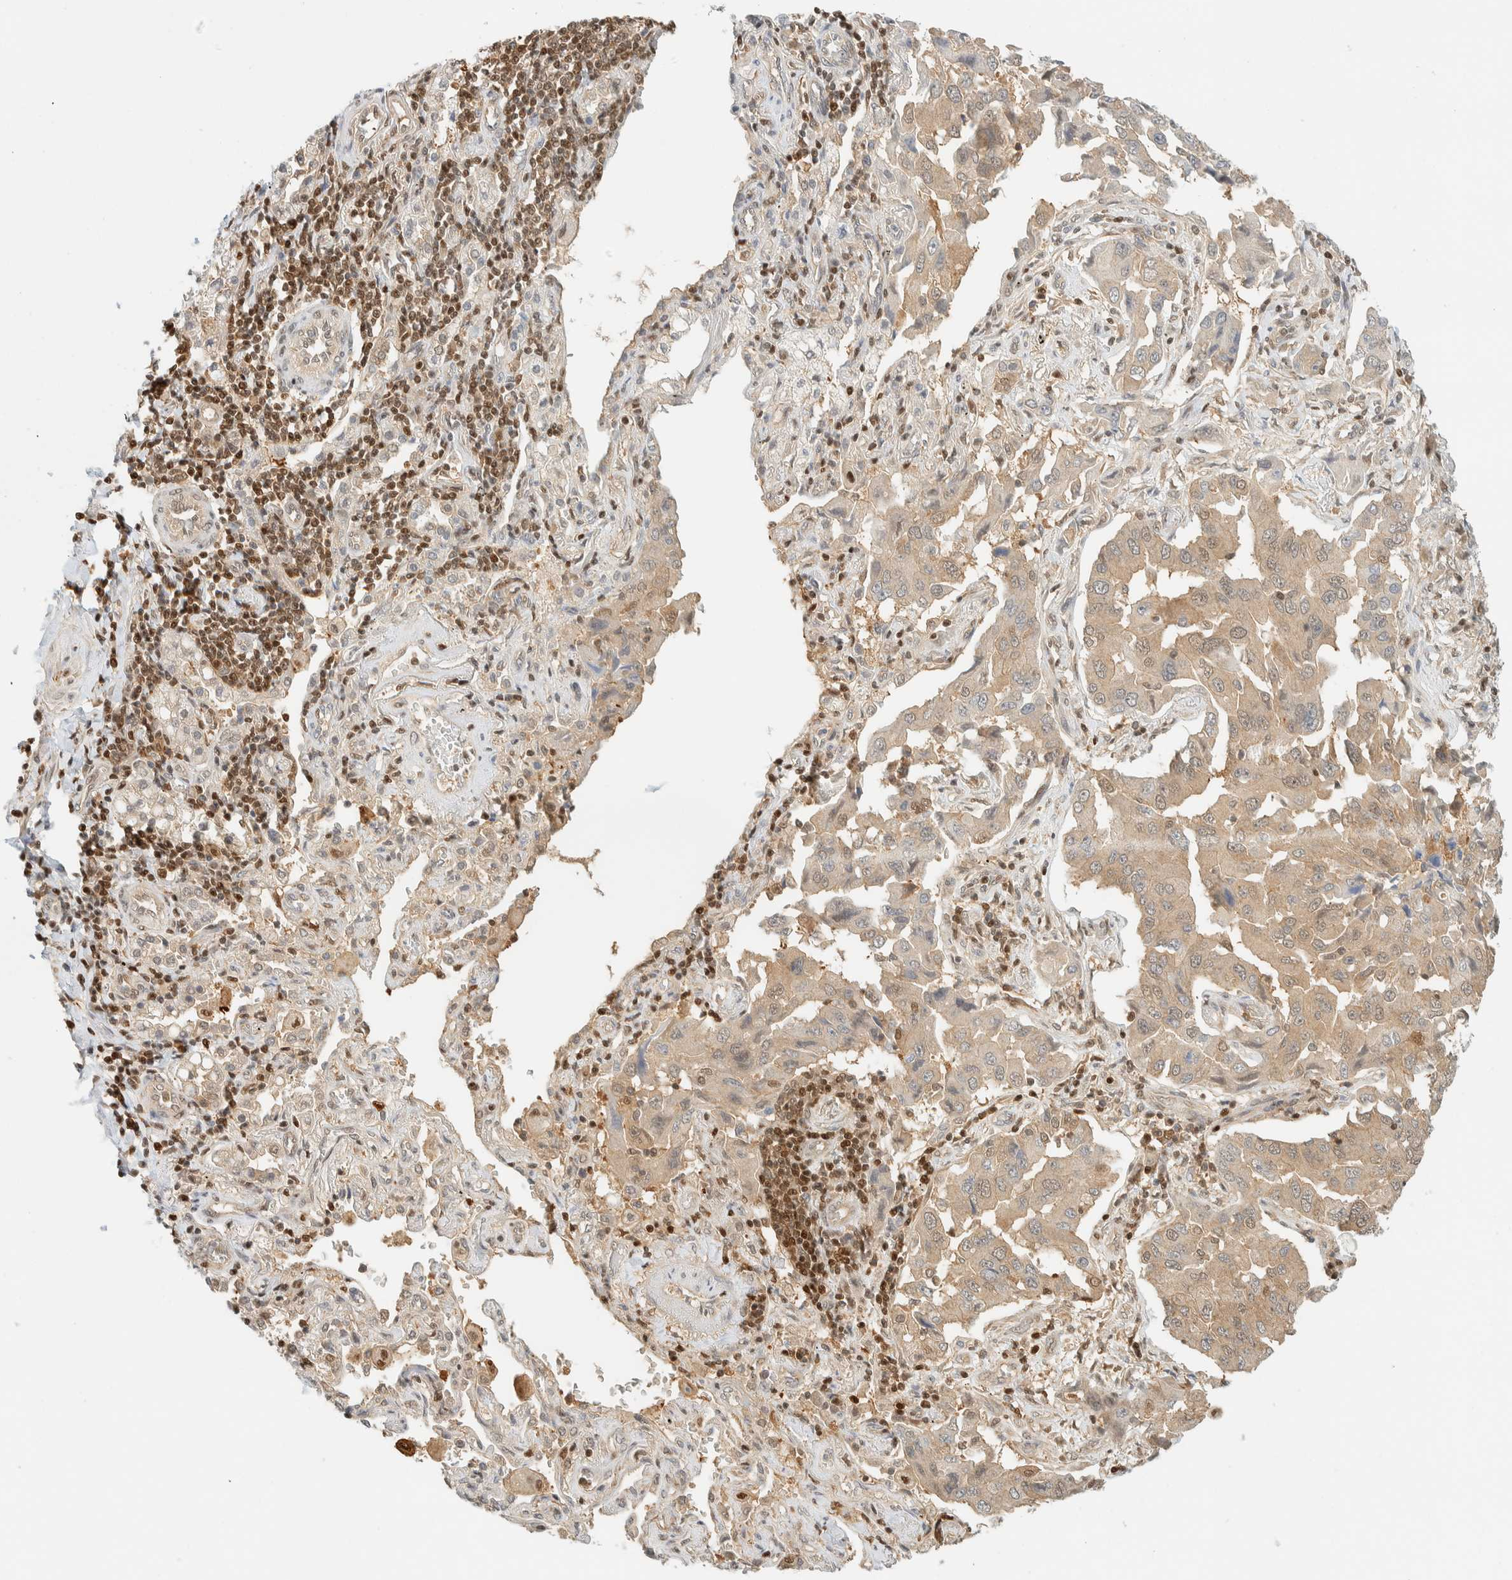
{"staining": {"intensity": "weak", "quantity": ">75%", "location": "cytoplasmic/membranous"}, "tissue": "lung cancer", "cell_type": "Tumor cells", "image_type": "cancer", "snomed": [{"axis": "morphology", "description": "Adenocarcinoma, NOS"}, {"axis": "topography", "description": "Lung"}], "caption": "High-magnification brightfield microscopy of lung cancer stained with DAB (3,3'-diaminobenzidine) (brown) and counterstained with hematoxylin (blue). tumor cells exhibit weak cytoplasmic/membranous staining is present in about>75% of cells.", "gene": "ZBTB37", "patient": {"sex": "female", "age": 65}}